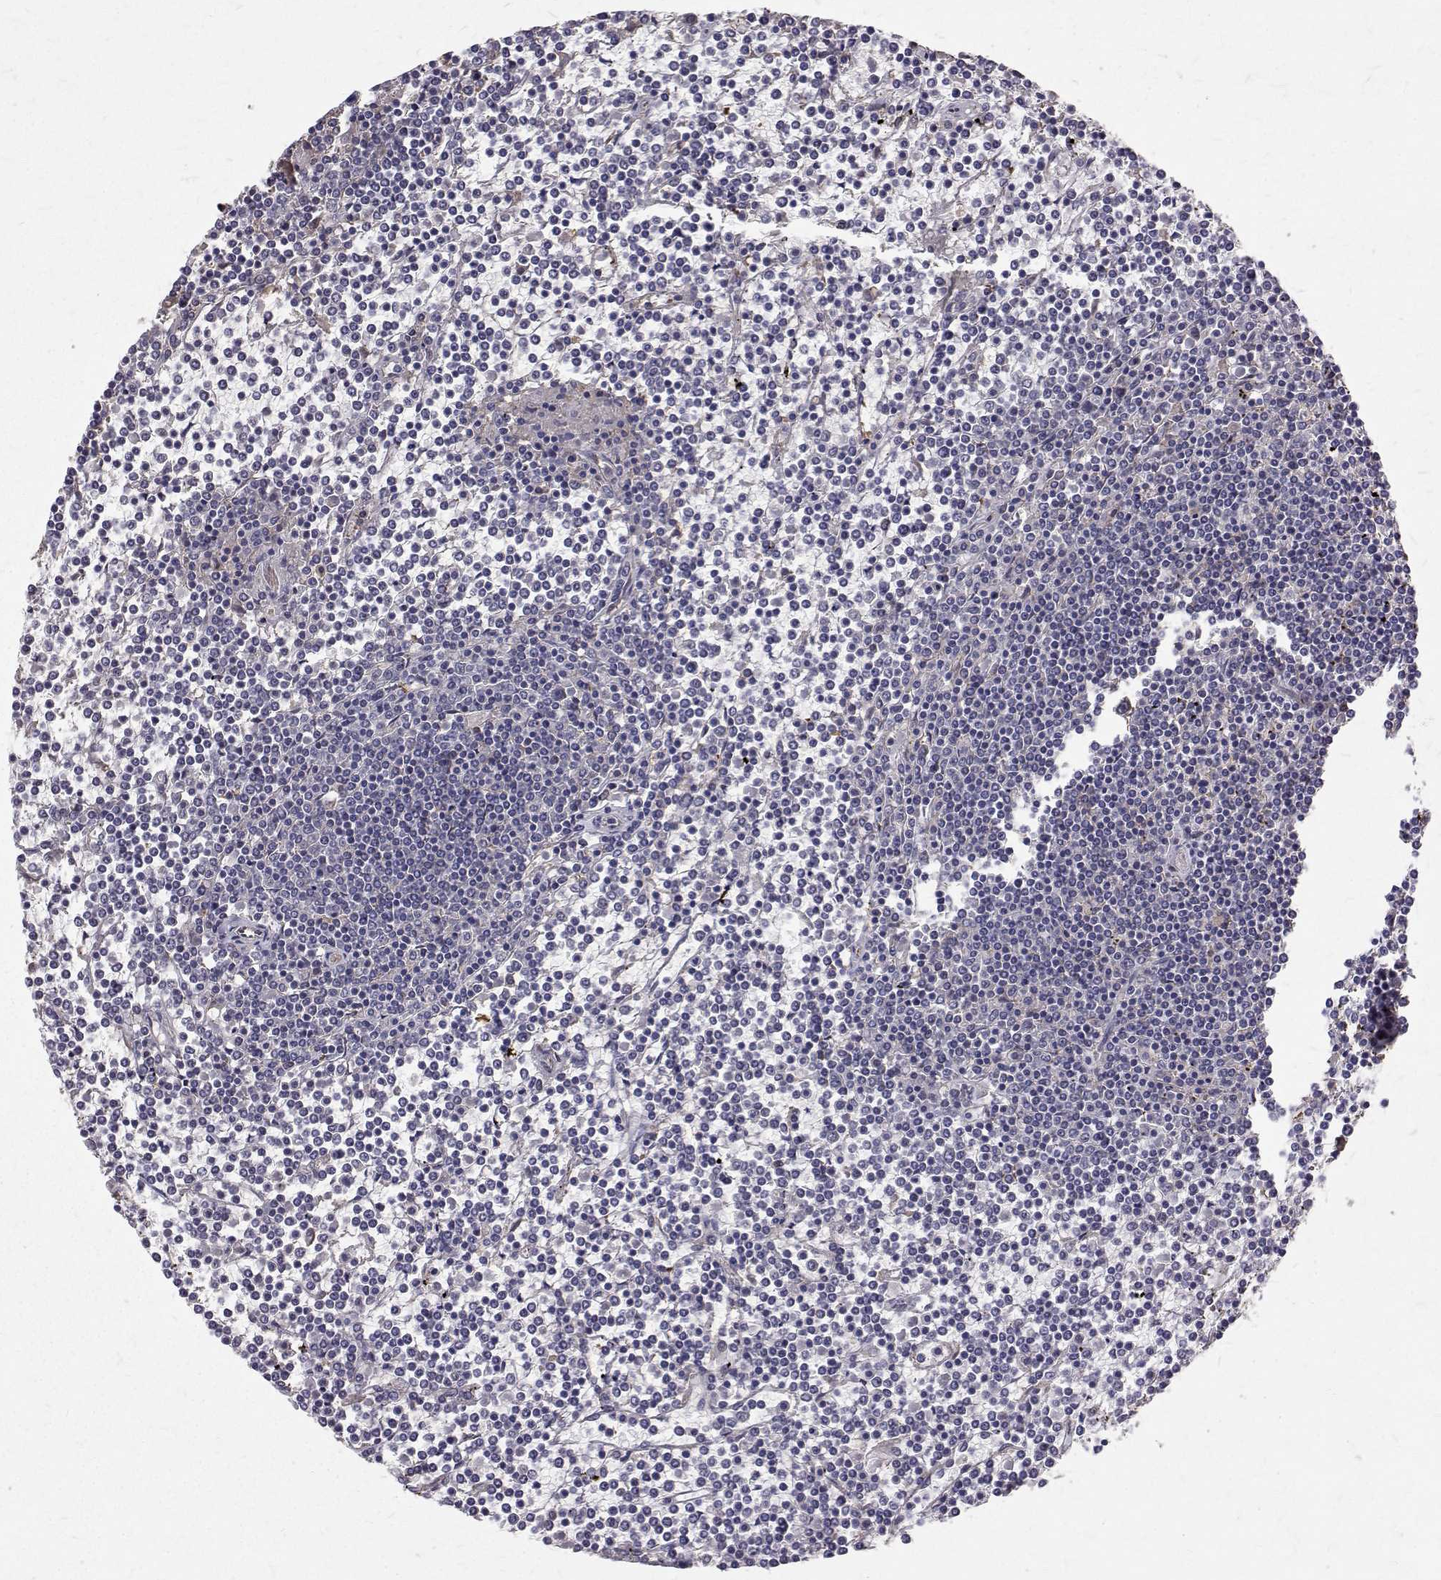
{"staining": {"intensity": "negative", "quantity": "none", "location": "none"}, "tissue": "lymphoma", "cell_type": "Tumor cells", "image_type": "cancer", "snomed": [{"axis": "morphology", "description": "Malignant lymphoma, non-Hodgkin's type, Low grade"}, {"axis": "topography", "description": "Spleen"}], "caption": "DAB immunohistochemical staining of lymphoma displays no significant positivity in tumor cells. (IHC, brightfield microscopy, high magnification).", "gene": "FARSB", "patient": {"sex": "female", "age": 19}}